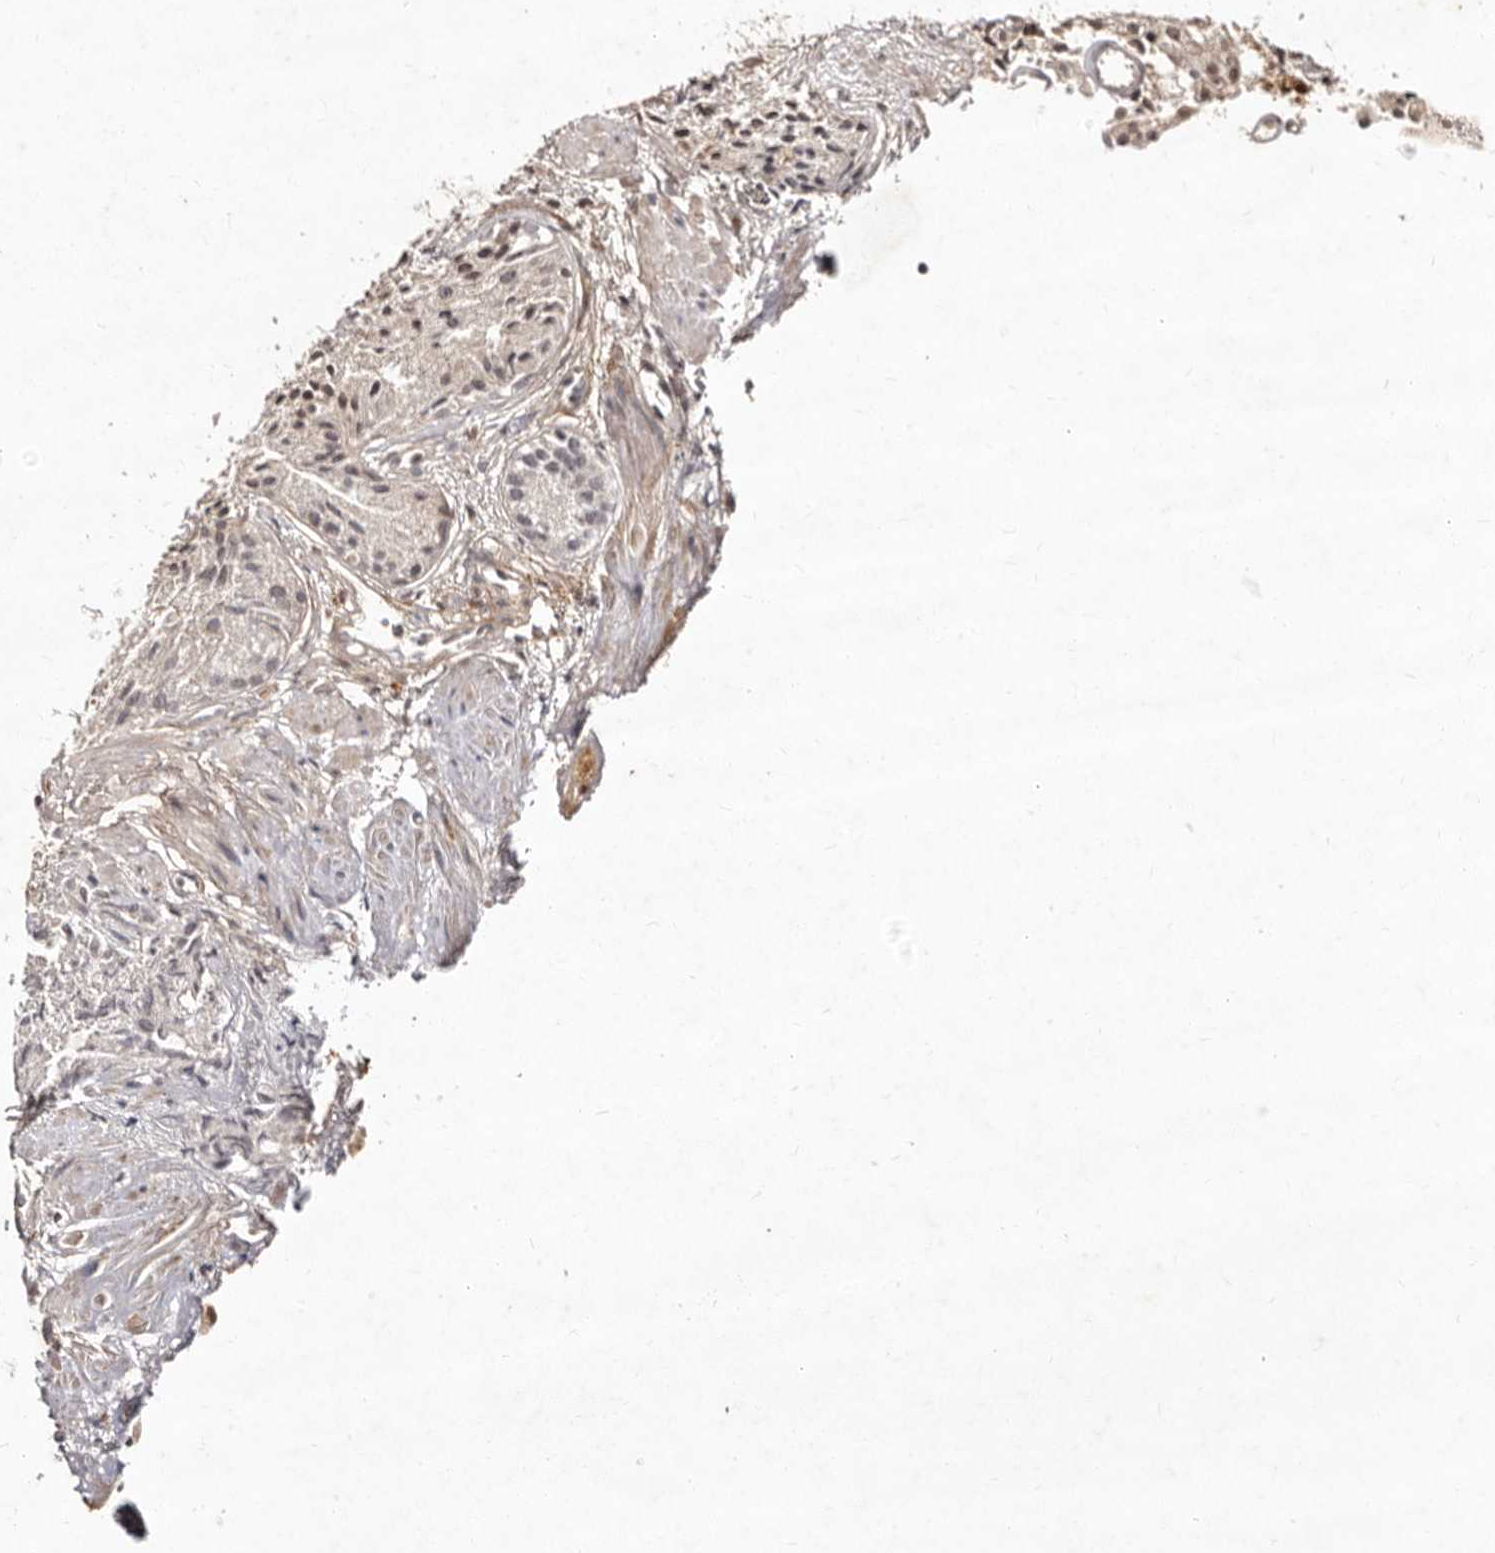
{"staining": {"intensity": "weak", "quantity": "<25%", "location": "cytoplasmic/membranous"}, "tissue": "prostate cancer", "cell_type": "Tumor cells", "image_type": "cancer", "snomed": [{"axis": "morphology", "description": "Adenocarcinoma, Low grade"}, {"axis": "topography", "description": "Prostate"}], "caption": "The immunohistochemistry (IHC) photomicrograph has no significant expression in tumor cells of prostate cancer tissue. The staining is performed using DAB brown chromogen with nuclei counter-stained in using hematoxylin.", "gene": "LCORL", "patient": {"sex": "male", "age": 88}}